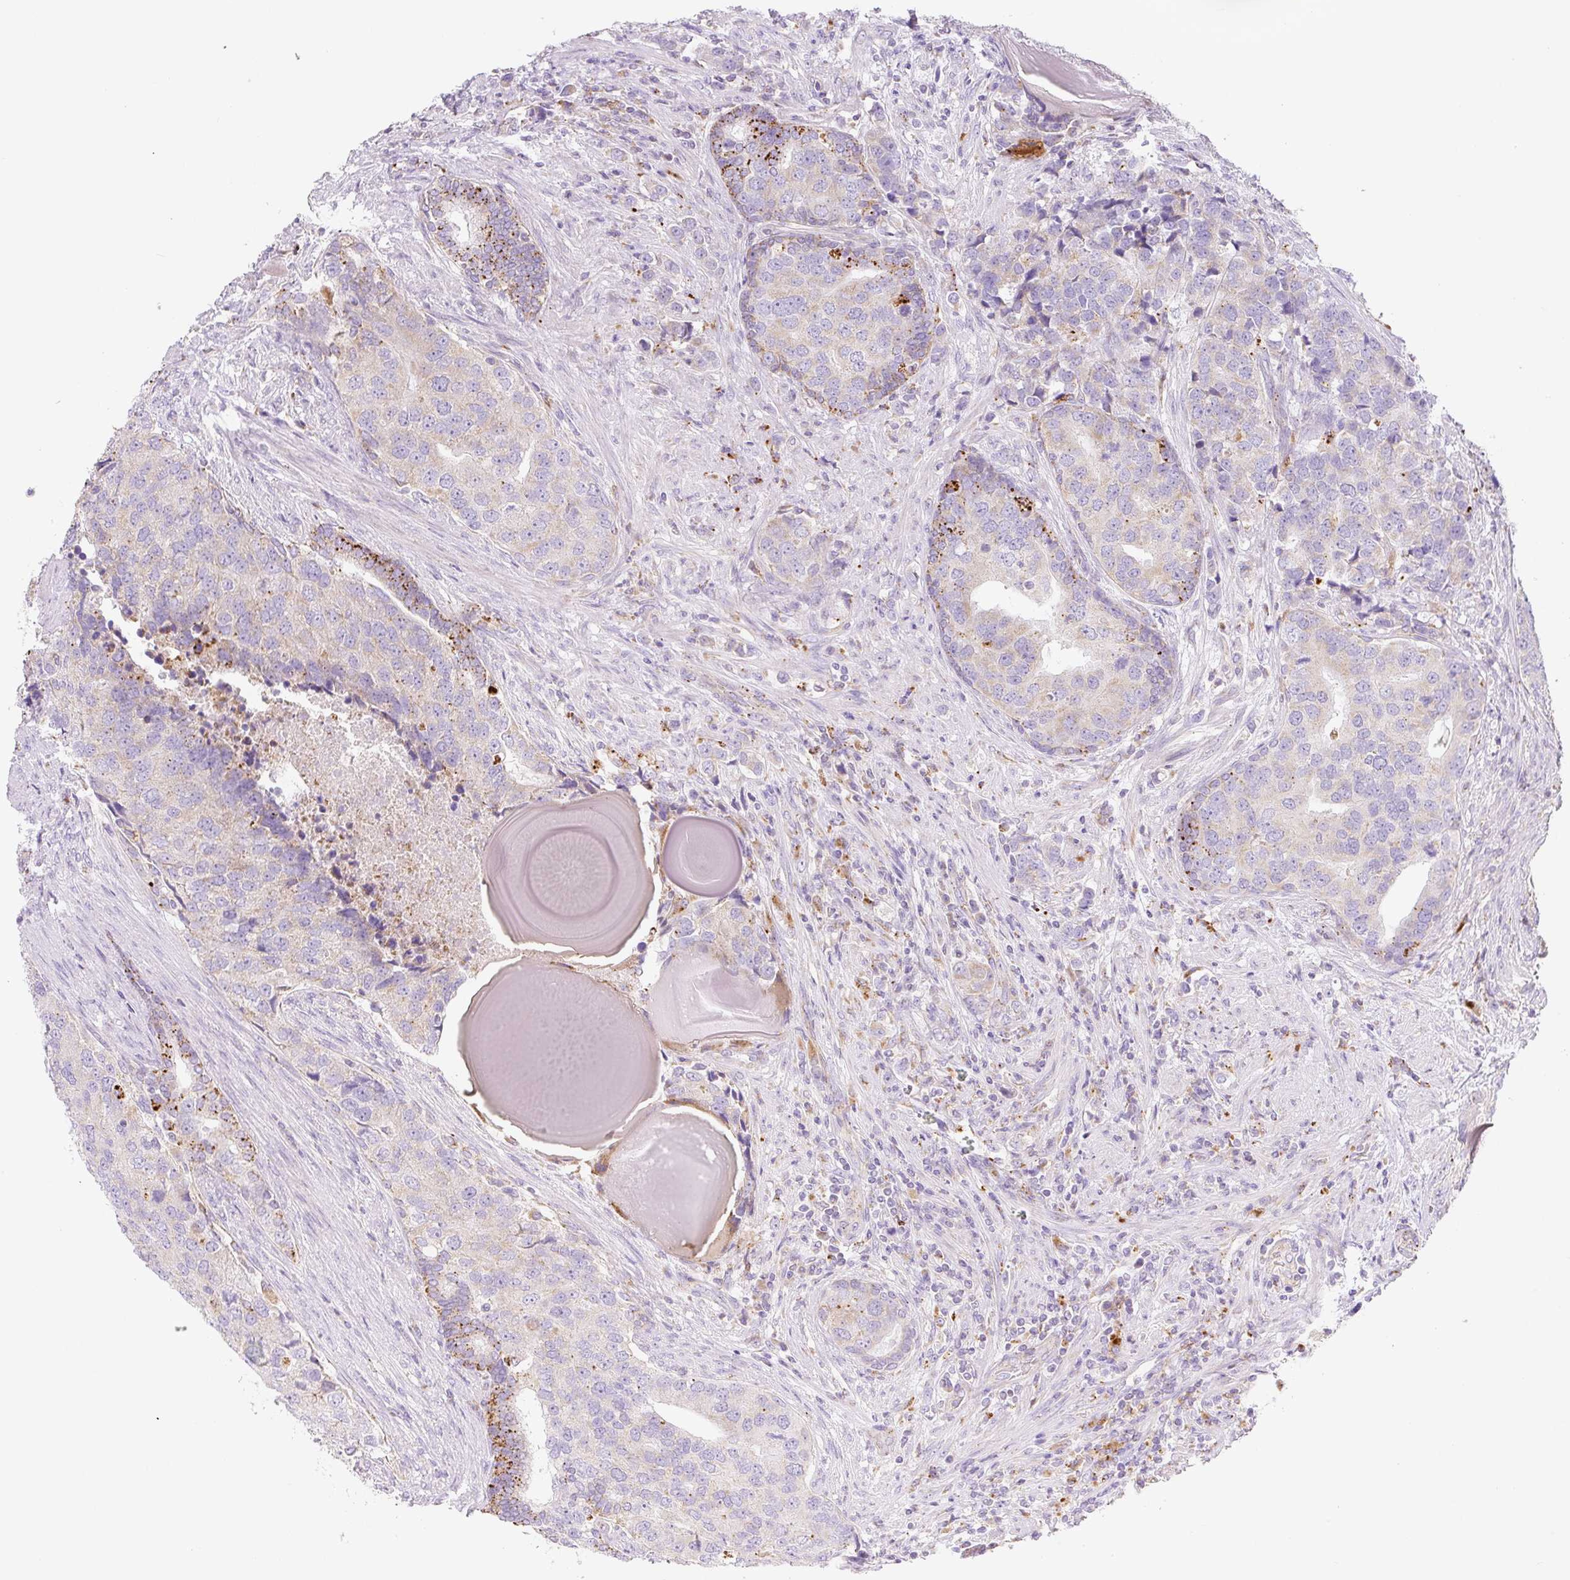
{"staining": {"intensity": "moderate", "quantity": "<25%", "location": "cytoplasmic/membranous"}, "tissue": "prostate cancer", "cell_type": "Tumor cells", "image_type": "cancer", "snomed": [{"axis": "morphology", "description": "Adenocarcinoma, High grade"}, {"axis": "topography", "description": "Prostate"}], "caption": "A high-resolution photomicrograph shows immunohistochemistry (IHC) staining of prostate cancer, which demonstrates moderate cytoplasmic/membranous positivity in about <25% of tumor cells. The staining was performed using DAB (3,3'-diaminobenzidine), with brown indicating positive protein expression. Nuclei are stained blue with hematoxylin.", "gene": "CLEC3A", "patient": {"sex": "male", "age": 68}}